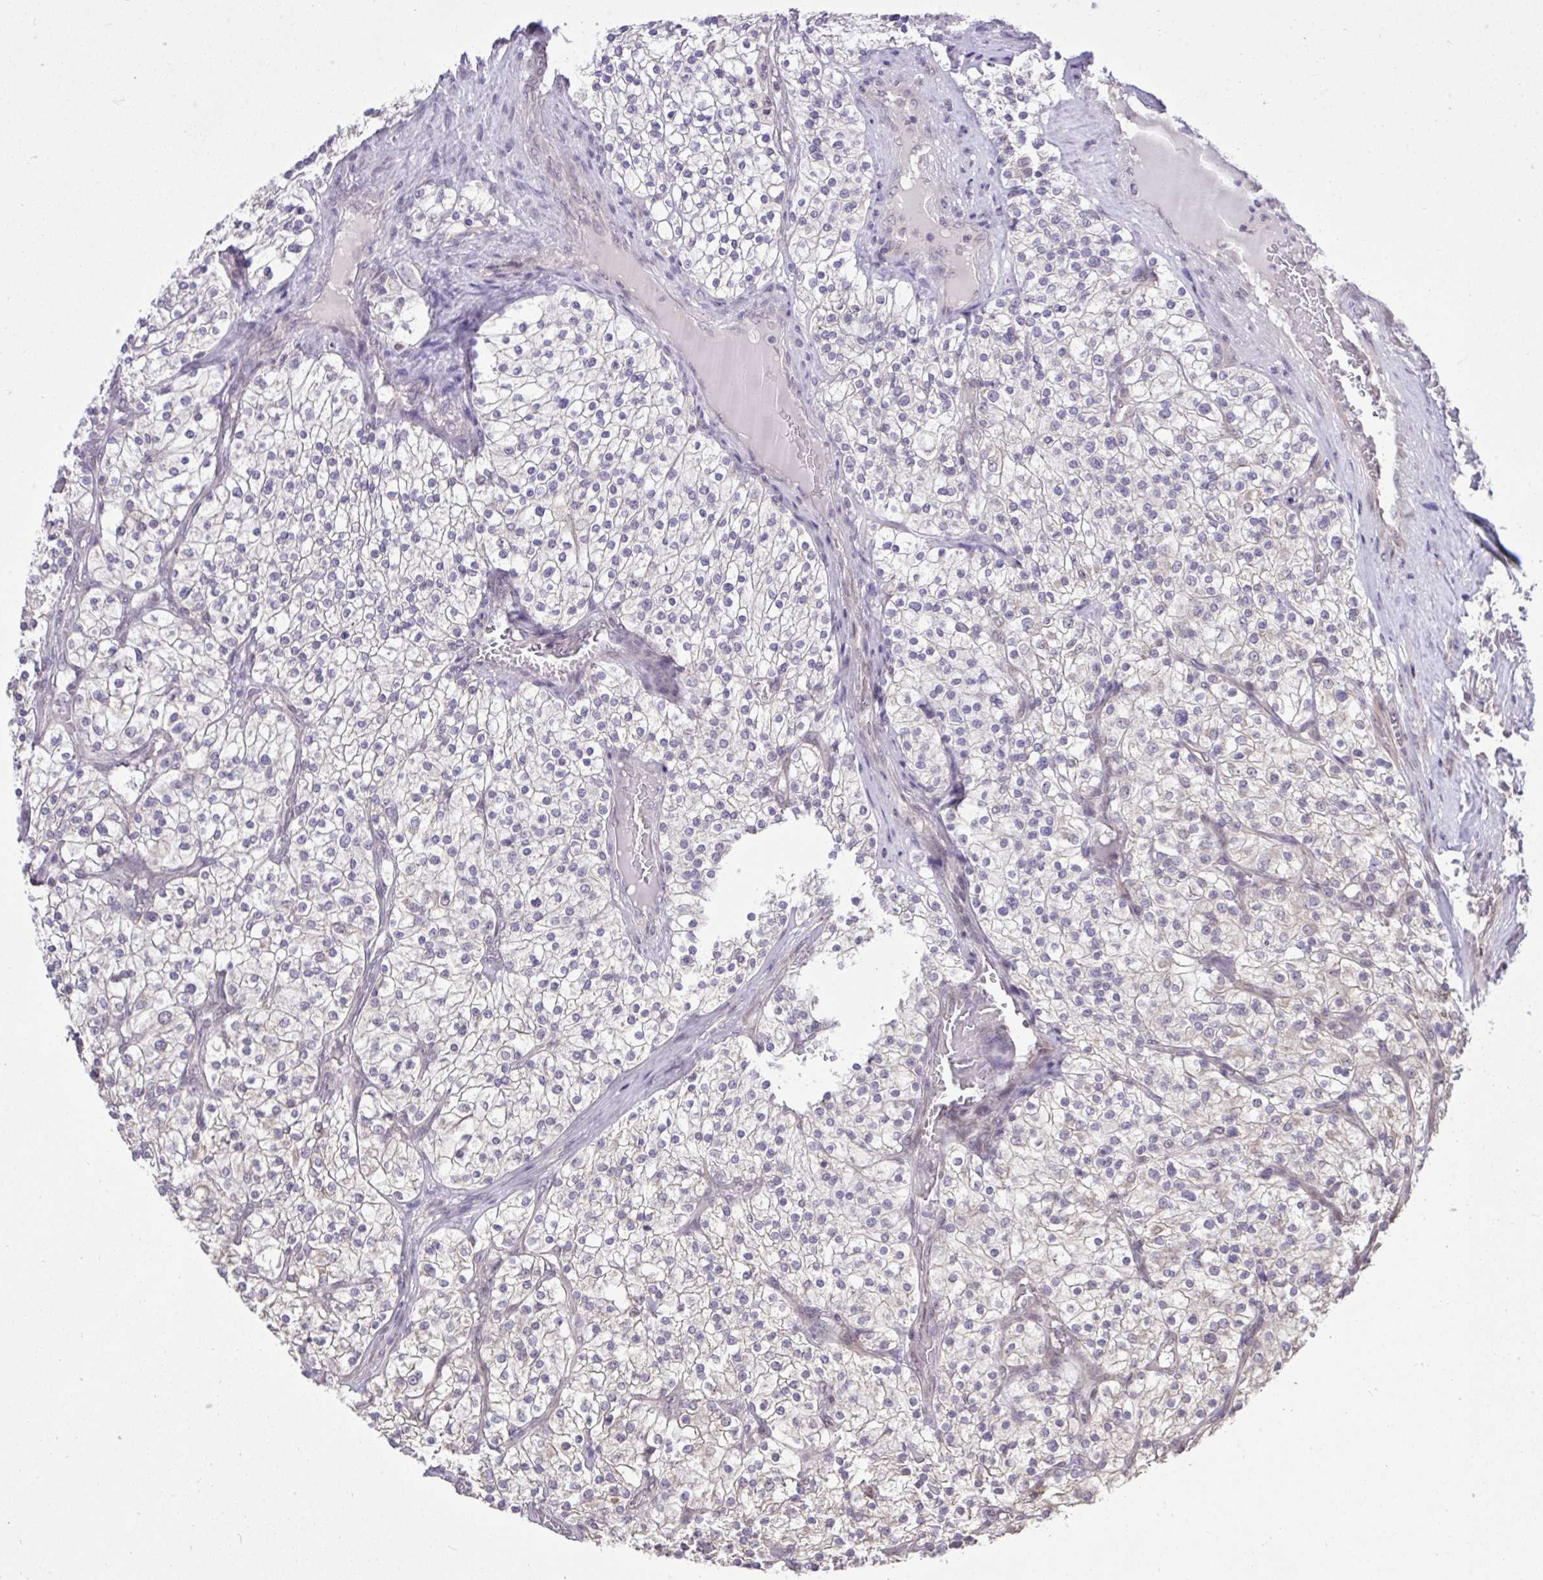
{"staining": {"intensity": "negative", "quantity": "none", "location": "none"}, "tissue": "renal cancer", "cell_type": "Tumor cells", "image_type": "cancer", "snomed": [{"axis": "morphology", "description": "Adenocarcinoma, NOS"}, {"axis": "topography", "description": "Kidney"}], "caption": "Image shows no protein expression in tumor cells of renal adenocarcinoma tissue. (DAB immunohistochemistry (IHC) visualized using brightfield microscopy, high magnification).", "gene": "CYP20A1", "patient": {"sex": "male", "age": 80}}